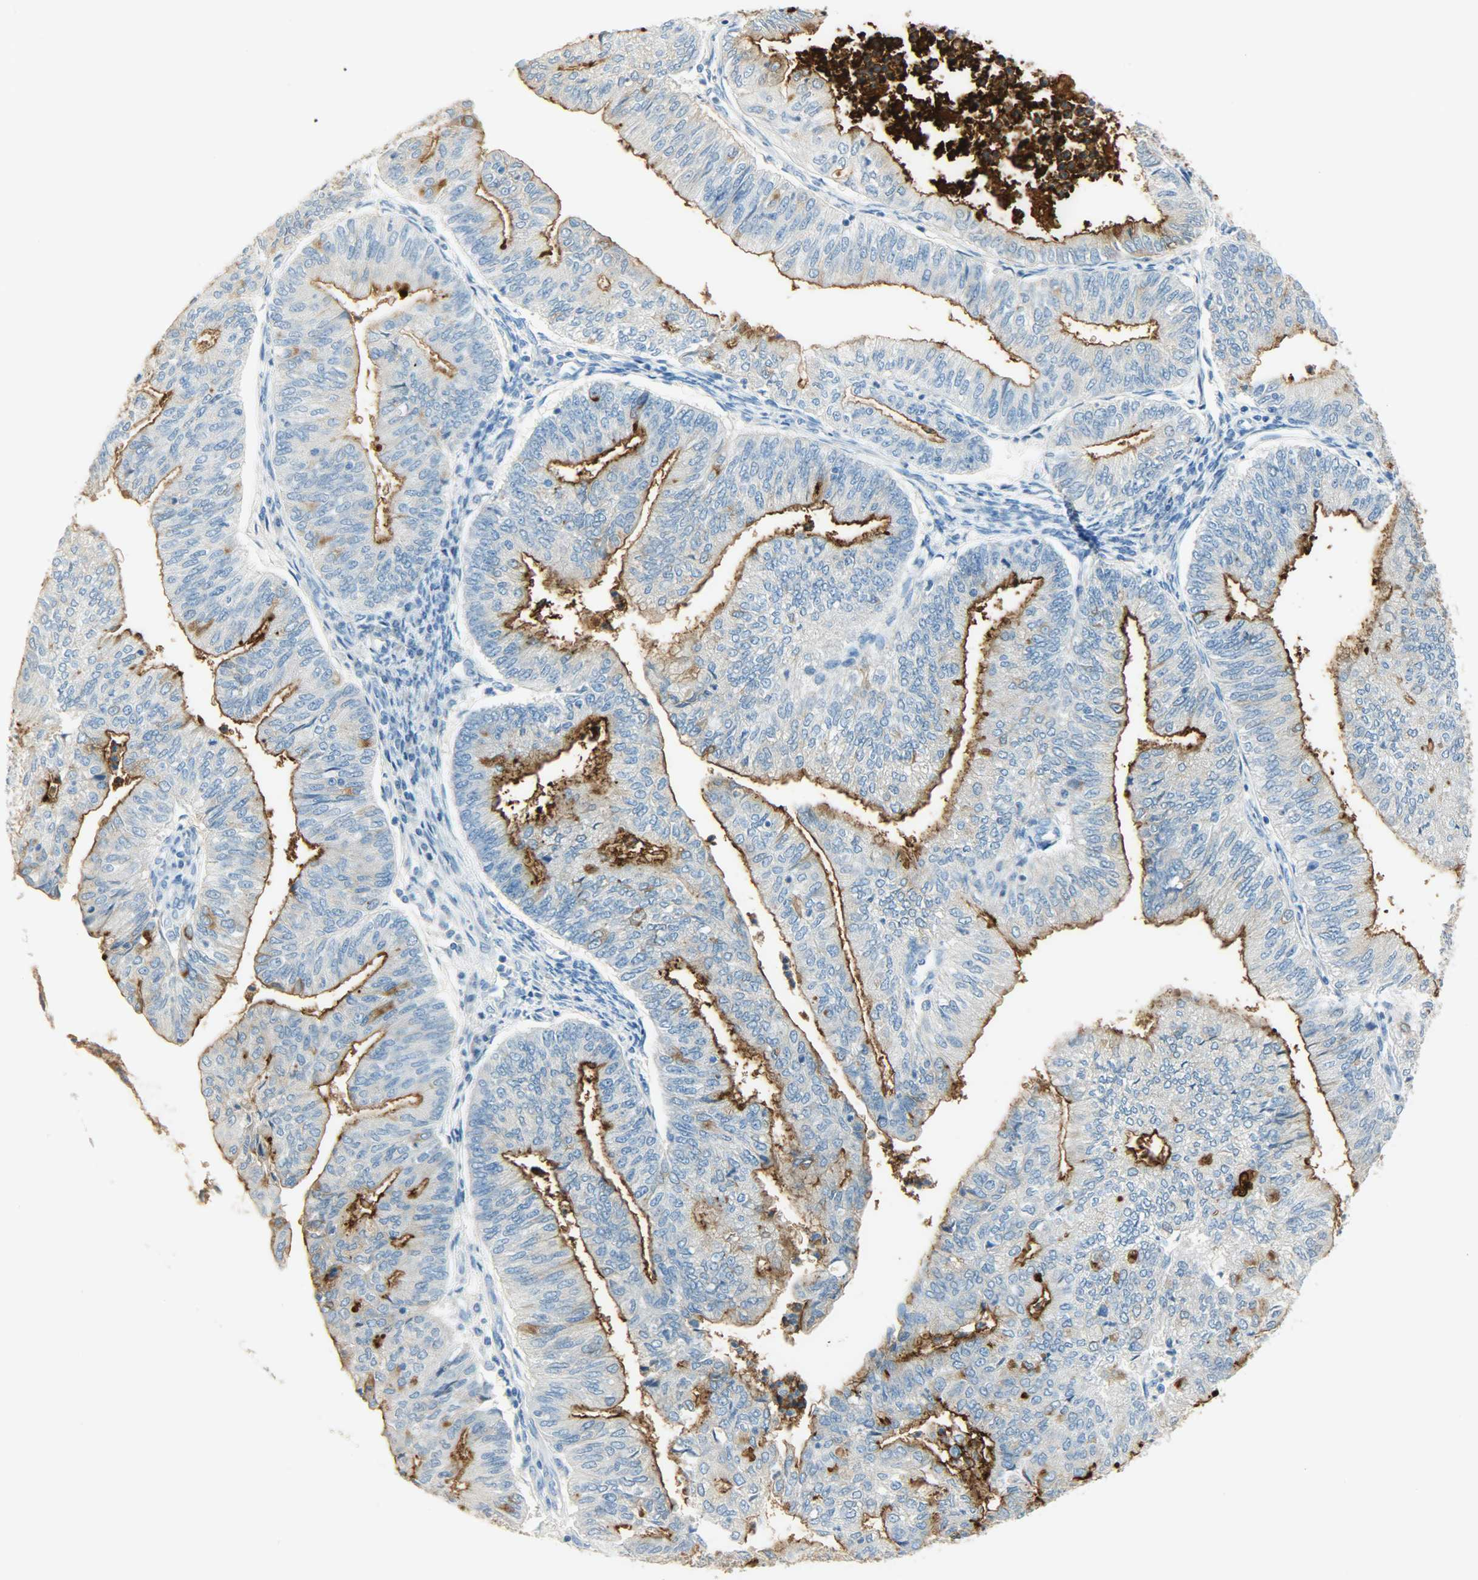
{"staining": {"intensity": "strong", "quantity": ">75%", "location": "cytoplasmic/membranous"}, "tissue": "endometrial cancer", "cell_type": "Tumor cells", "image_type": "cancer", "snomed": [{"axis": "morphology", "description": "Adenocarcinoma, NOS"}, {"axis": "topography", "description": "Endometrium"}], "caption": "Protein staining exhibits strong cytoplasmic/membranous expression in approximately >75% of tumor cells in endometrial cancer.", "gene": "PROM1", "patient": {"sex": "female", "age": 59}}